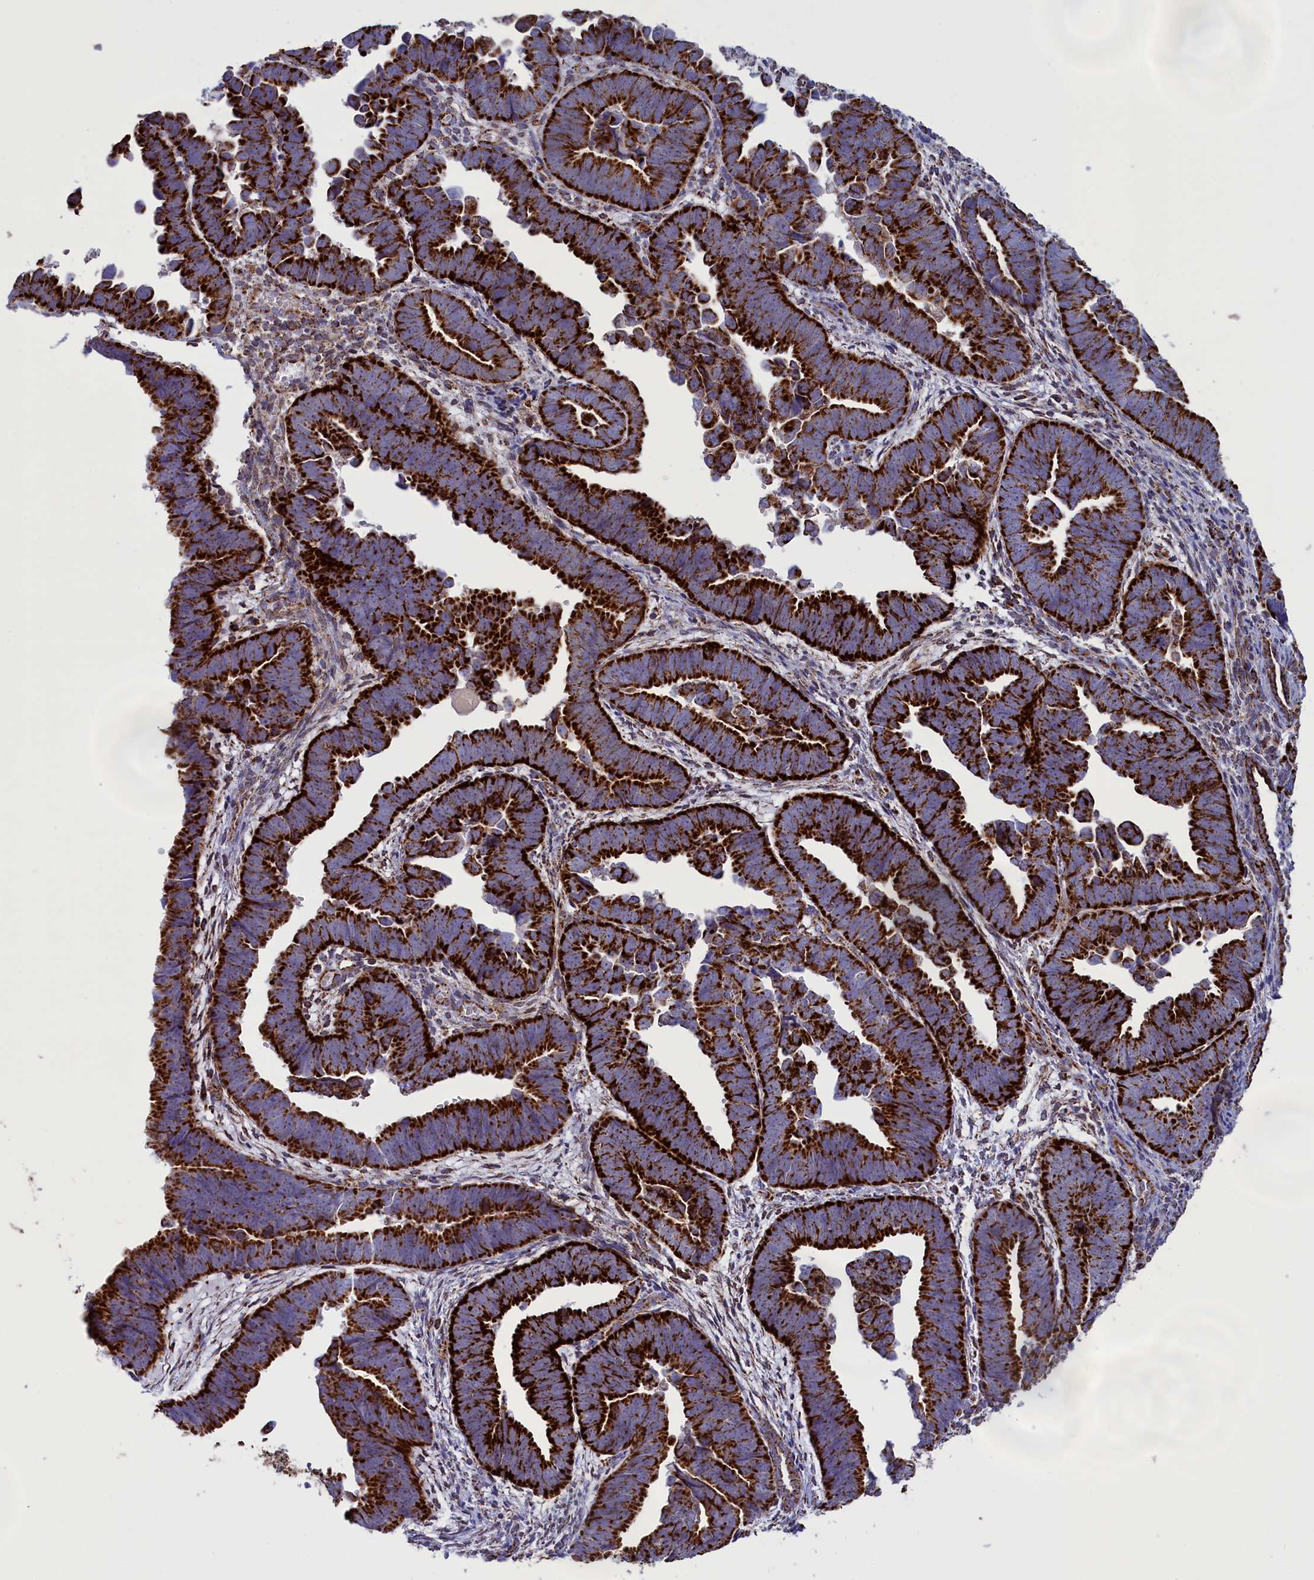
{"staining": {"intensity": "strong", "quantity": ">75%", "location": "cytoplasmic/membranous"}, "tissue": "endometrial cancer", "cell_type": "Tumor cells", "image_type": "cancer", "snomed": [{"axis": "morphology", "description": "Adenocarcinoma, NOS"}, {"axis": "topography", "description": "Endometrium"}], "caption": "This micrograph demonstrates adenocarcinoma (endometrial) stained with IHC to label a protein in brown. The cytoplasmic/membranous of tumor cells show strong positivity for the protein. Nuclei are counter-stained blue.", "gene": "ISOC2", "patient": {"sex": "female", "age": 75}}